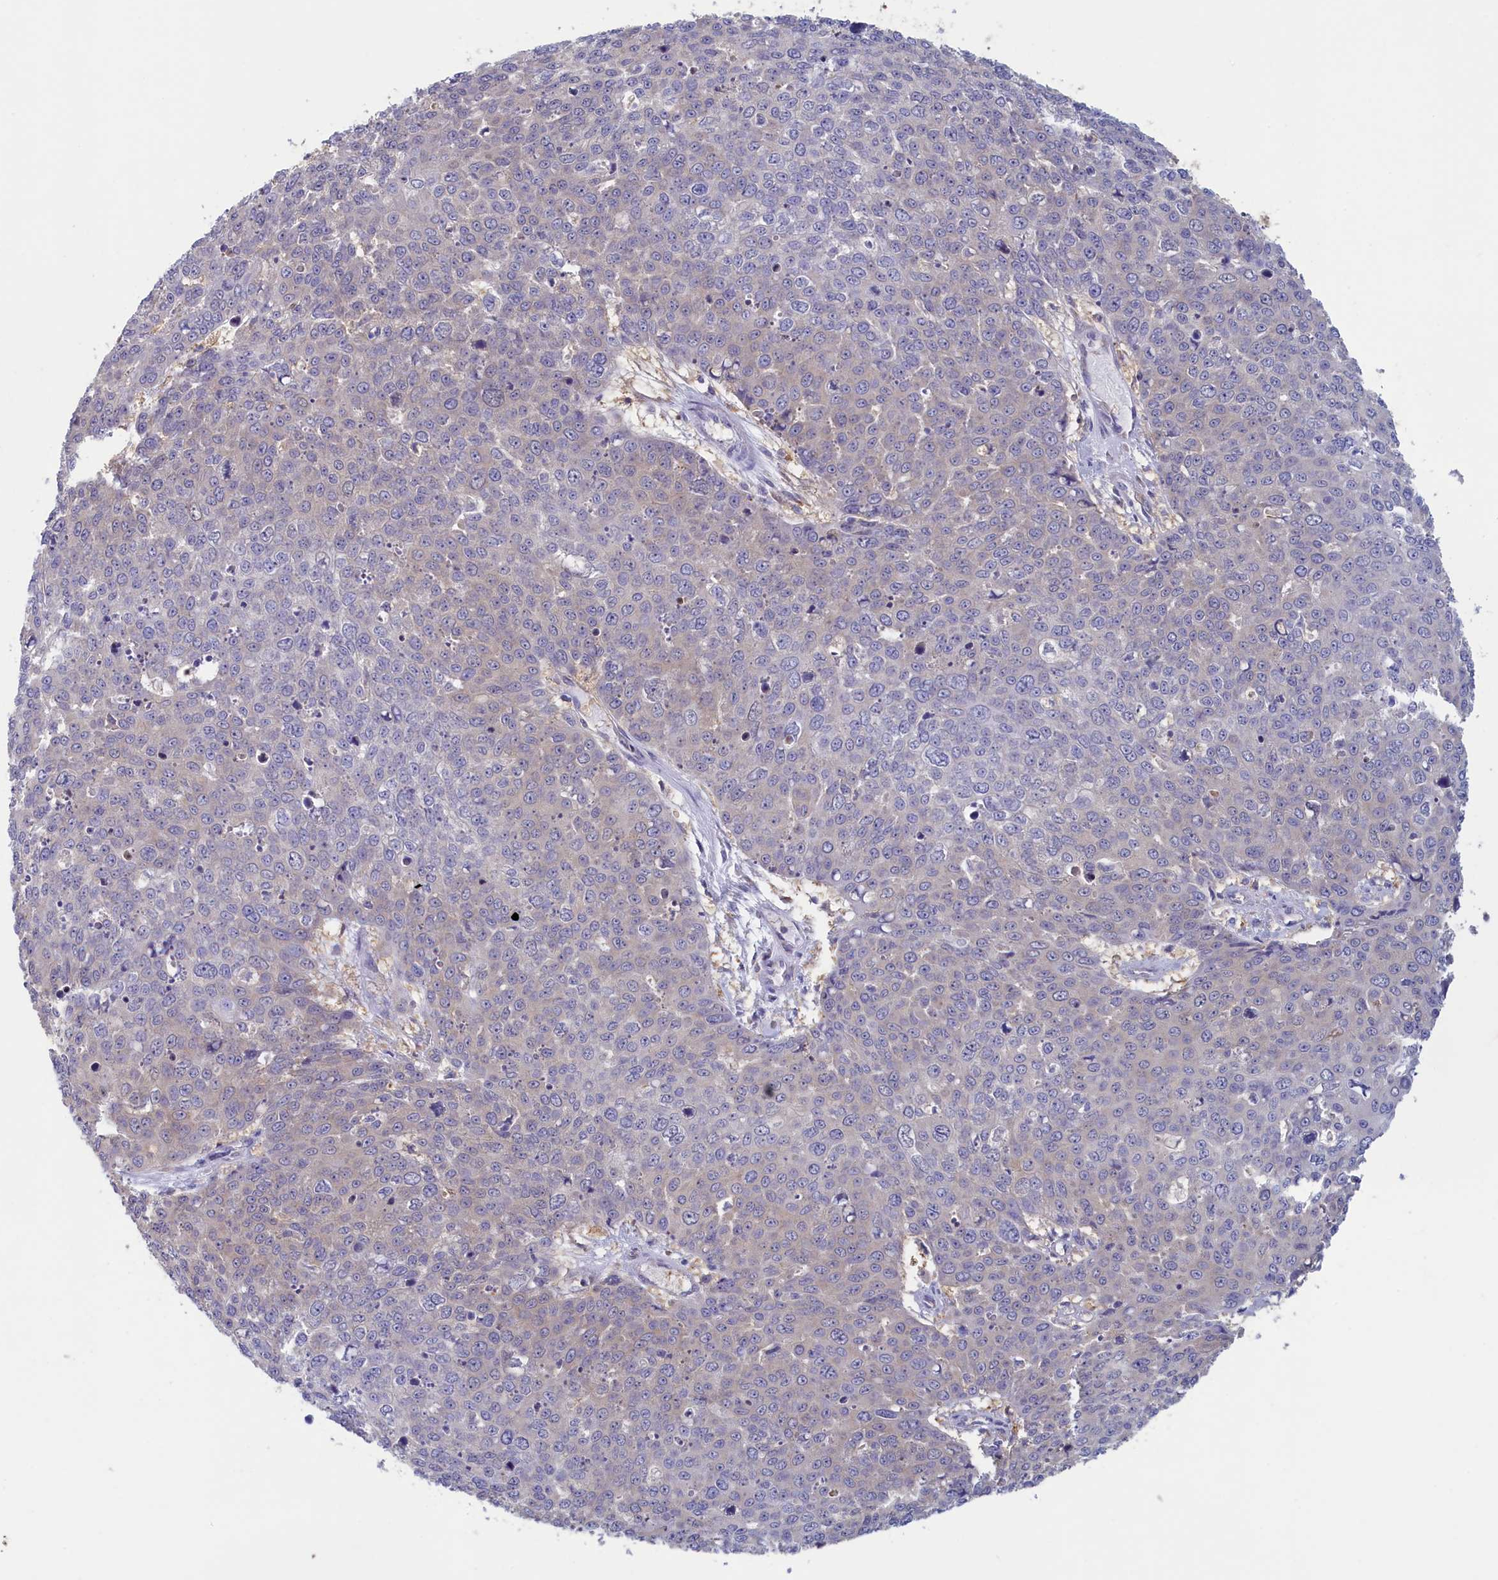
{"staining": {"intensity": "negative", "quantity": "none", "location": "none"}, "tissue": "skin cancer", "cell_type": "Tumor cells", "image_type": "cancer", "snomed": [{"axis": "morphology", "description": "Squamous cell carcinoma, NOS"}, {"axis": "topography", "description": "Skin"}], "caption": "This is an immunohistochemistry image of skin cancer (squamous cell carcinoma). There is no expression in tumor cells.", "gene": "SYNDIG1L", "patient": {"sex": "male", "age": 71}}